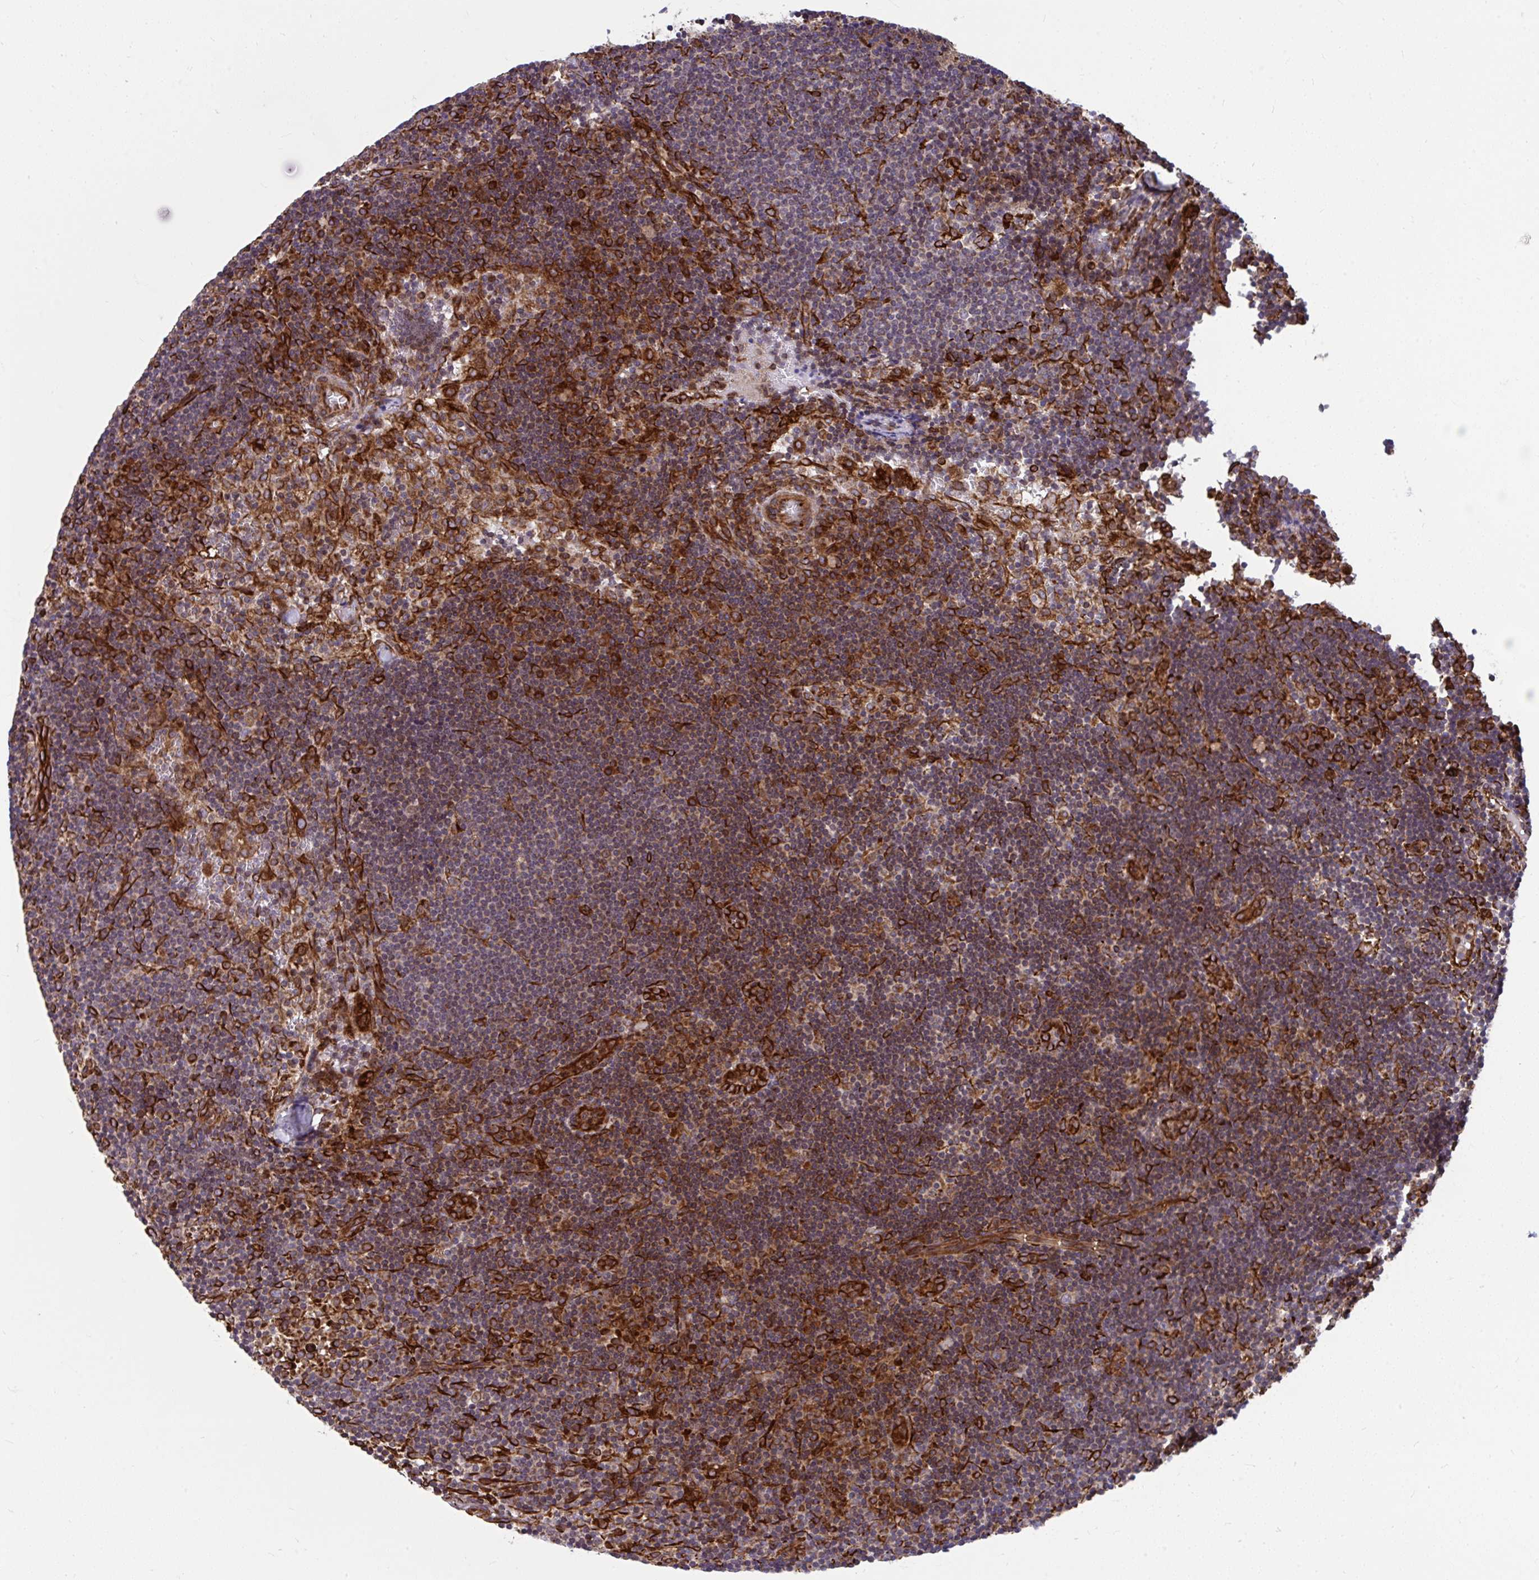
{"staining": {"intensity": "weak", "quantity": "<25%", "location": "cytoplasmic/membranous"}, "tissue": "lymph node", "cell_type": "Germinal center cells", "image_type": "normal", "snomed": [{"axis": "morphology", "description": "Normal tissue, NOS"}, {"axis": "topography", "description": "Lymph node"}], "caption": "There is no significant staining in germinal center cells of lymph node. The staining is performed using DAB brown chromogen with nuclei counter-stained in using hematoxylin.", "gene": "STIM2", "patient": {"sex": "female", "age": 45}}